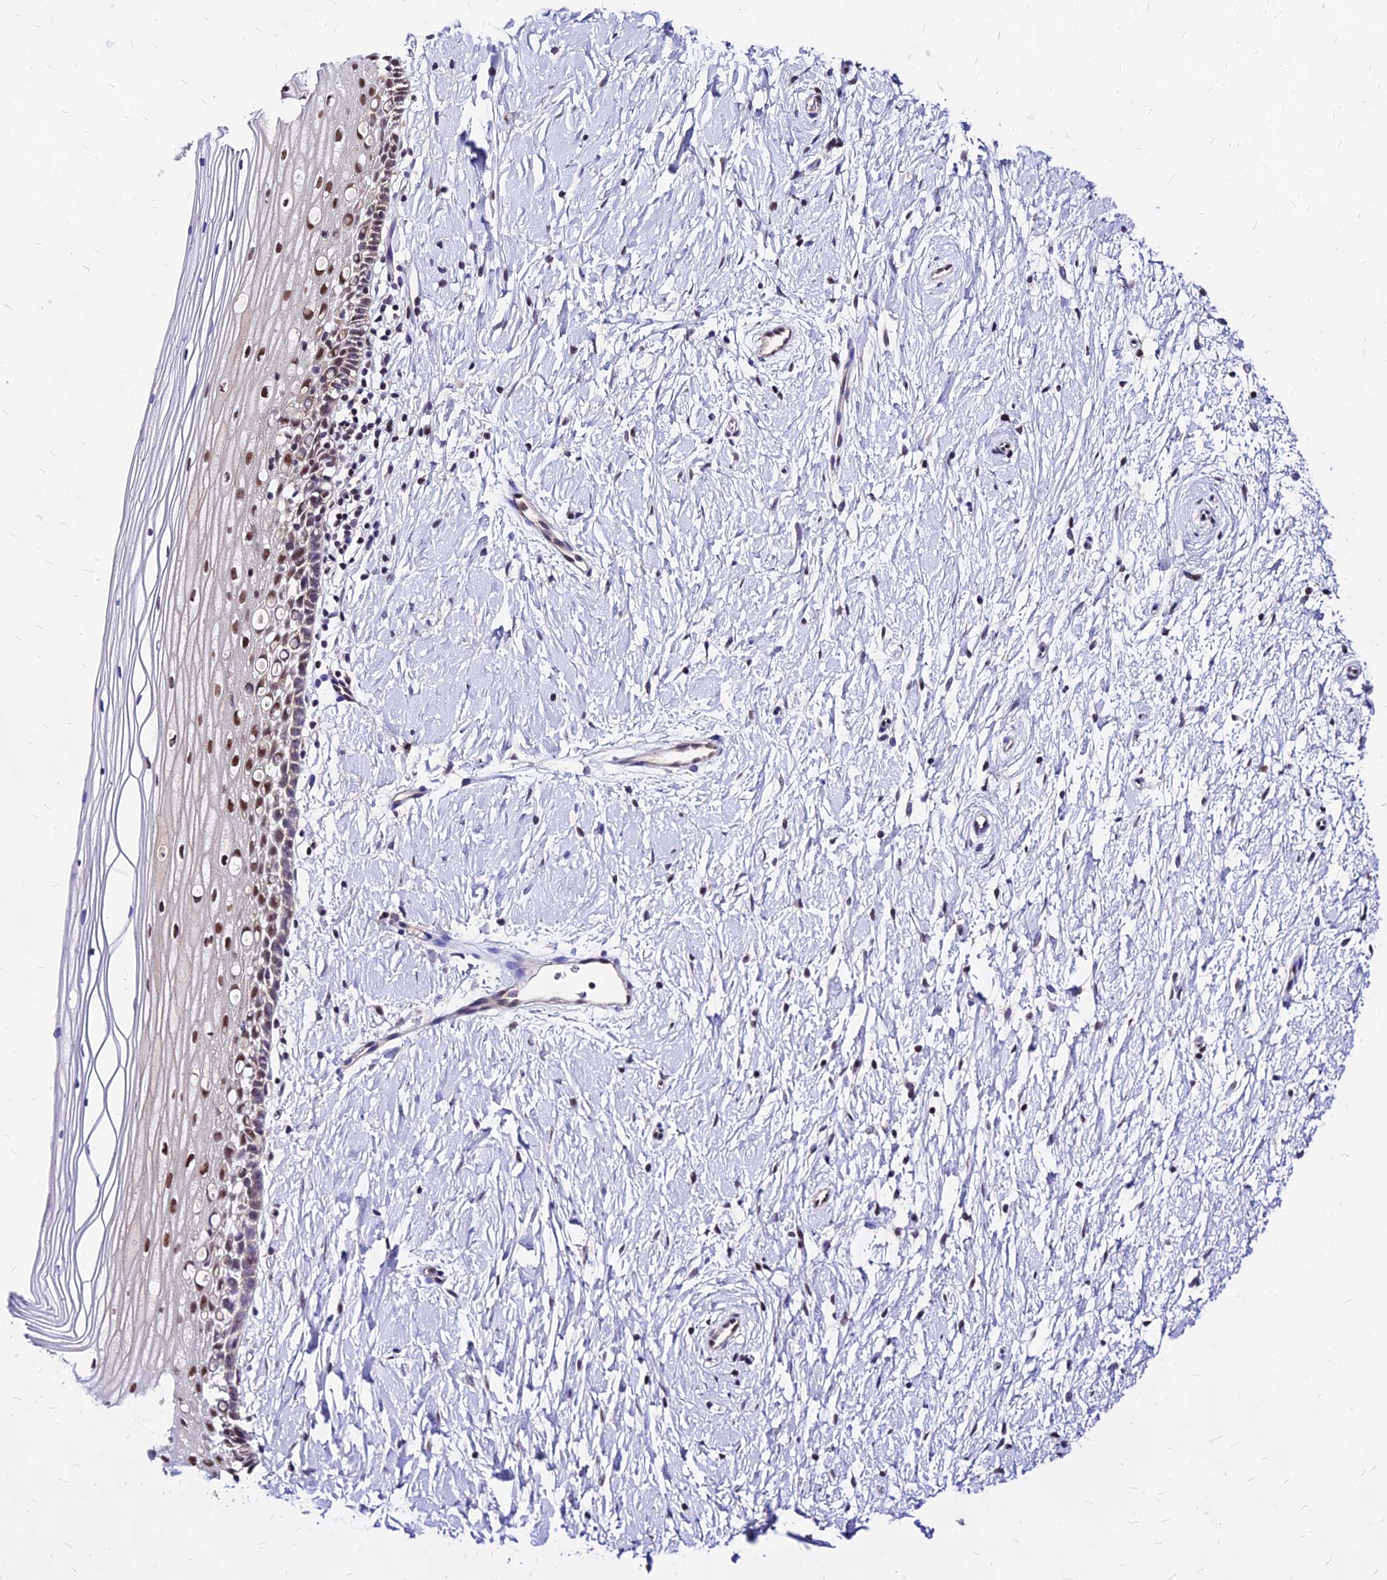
{"staining": {"intensity": "moderate", "quantity": "25%-75%", "location": "nuclear"}, "tissue": "cervix", "cell_type": "Squamous epithelial cells", "image_type": "normal", "snomed": [{"axis": "morphology", "description": "Normal tissue, NOS"}, {"axis": "topography", "description": "Cervix"}], "caption": "Squamous epithelial cells show moderate nuclear positivity in about 25%-75% of cells in normal cervix. The staining is performed using DAB brown chromogen to label protein expression. The nuclei are counter-stained blue using hematoxylin.", "gene": "DDX55", "patient": {"sex": "female", "age": 39}}